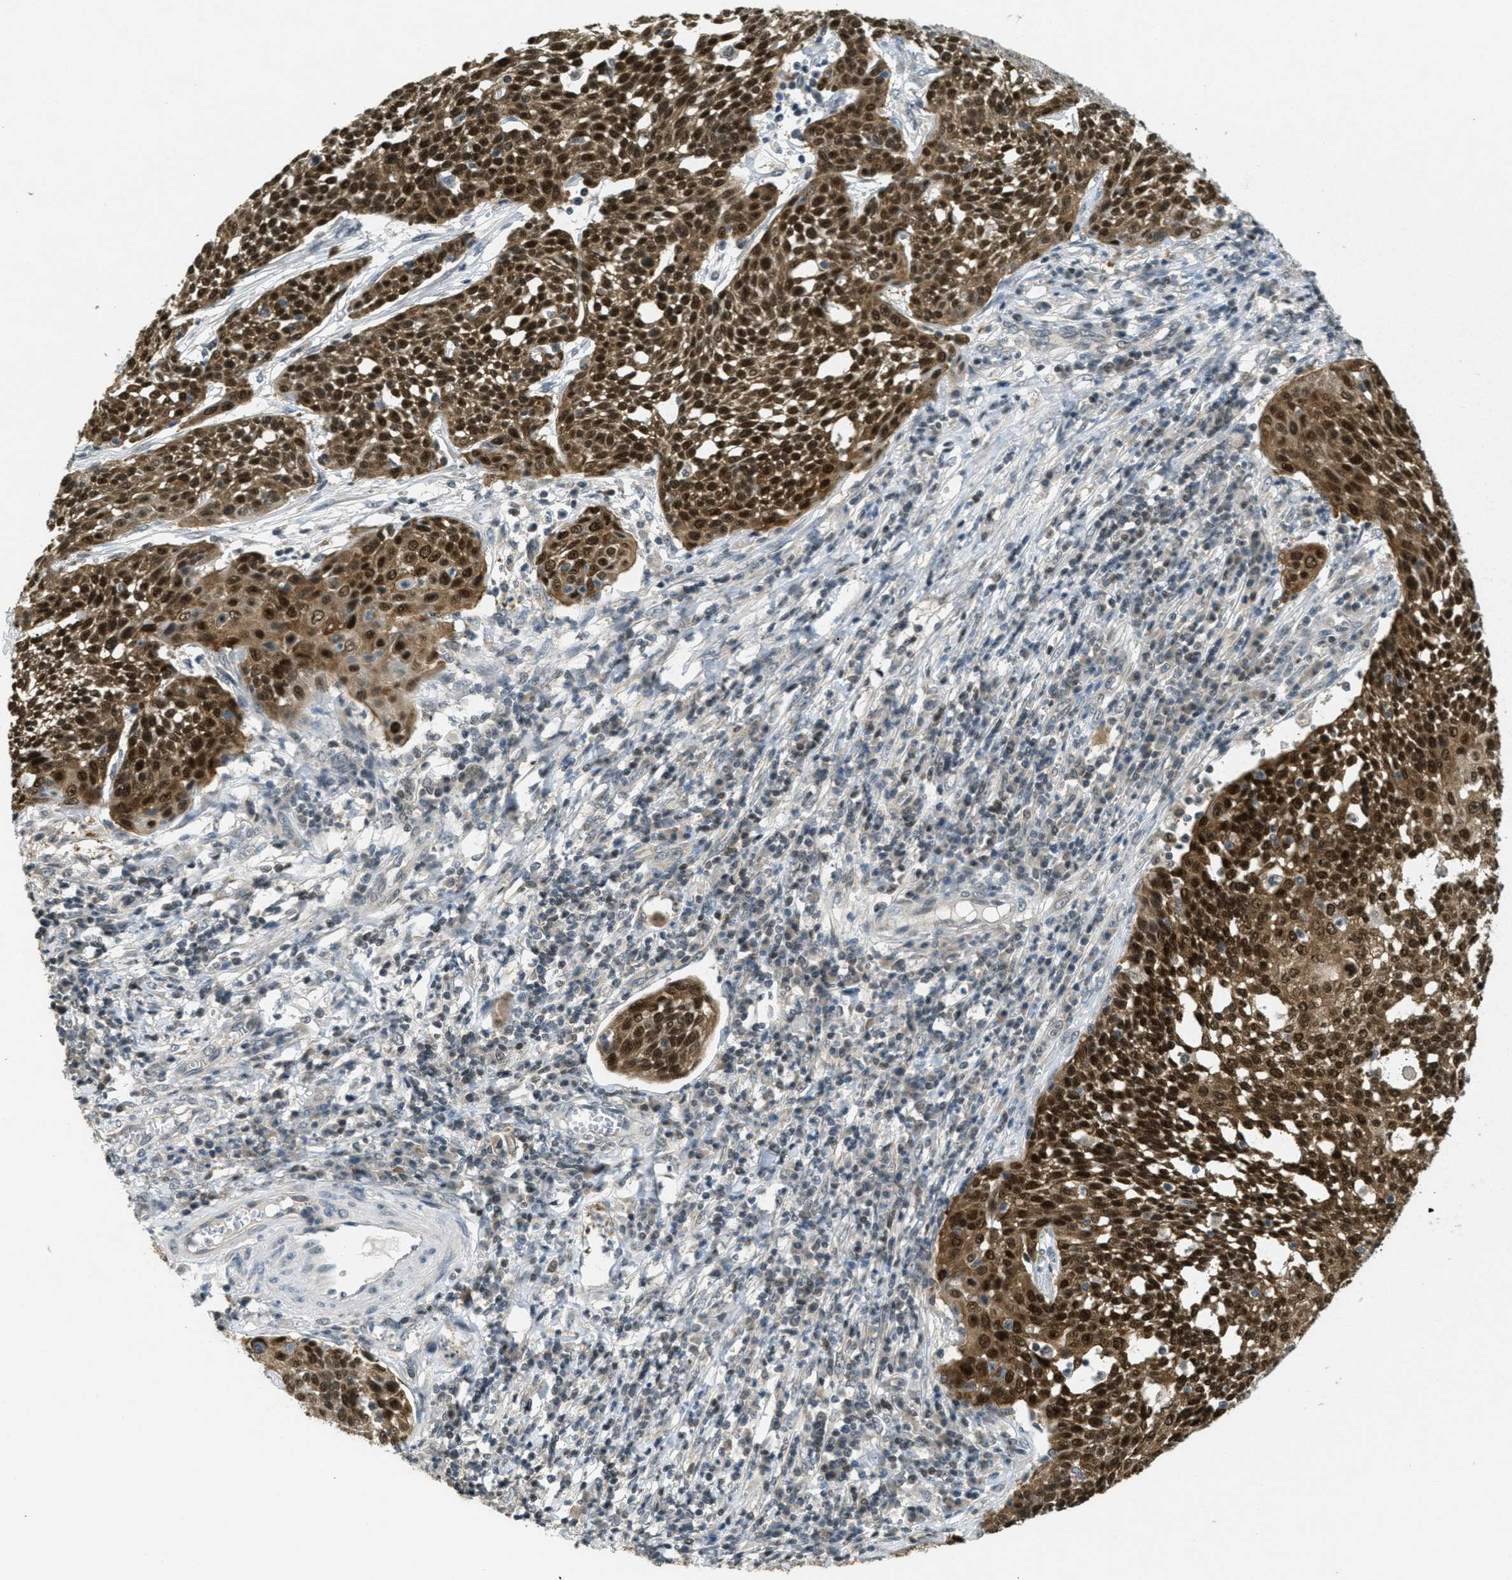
{"staining": {"intensity": "strong", "quantity": ">75%", "location": "cytoplasmic/membranous,nuclear"}, "tissue": "cervical cancer", "cell_type": "Tumor cells", "image_type": "cancer", "snomed": [{"axis": "morphology", "description": "Squamous cell carcinoma, NOS"}, {"axis": "topography", "description": "Cervix"}], "caption": "The immunohistochemical stain labels strong cytoplasmic/membranous and nuclear expression in tumor cells of cervical squamous cell carcinoma tissue.", "gene": "DNAJB1", "patient": {"sex": "female", "age": 34}}